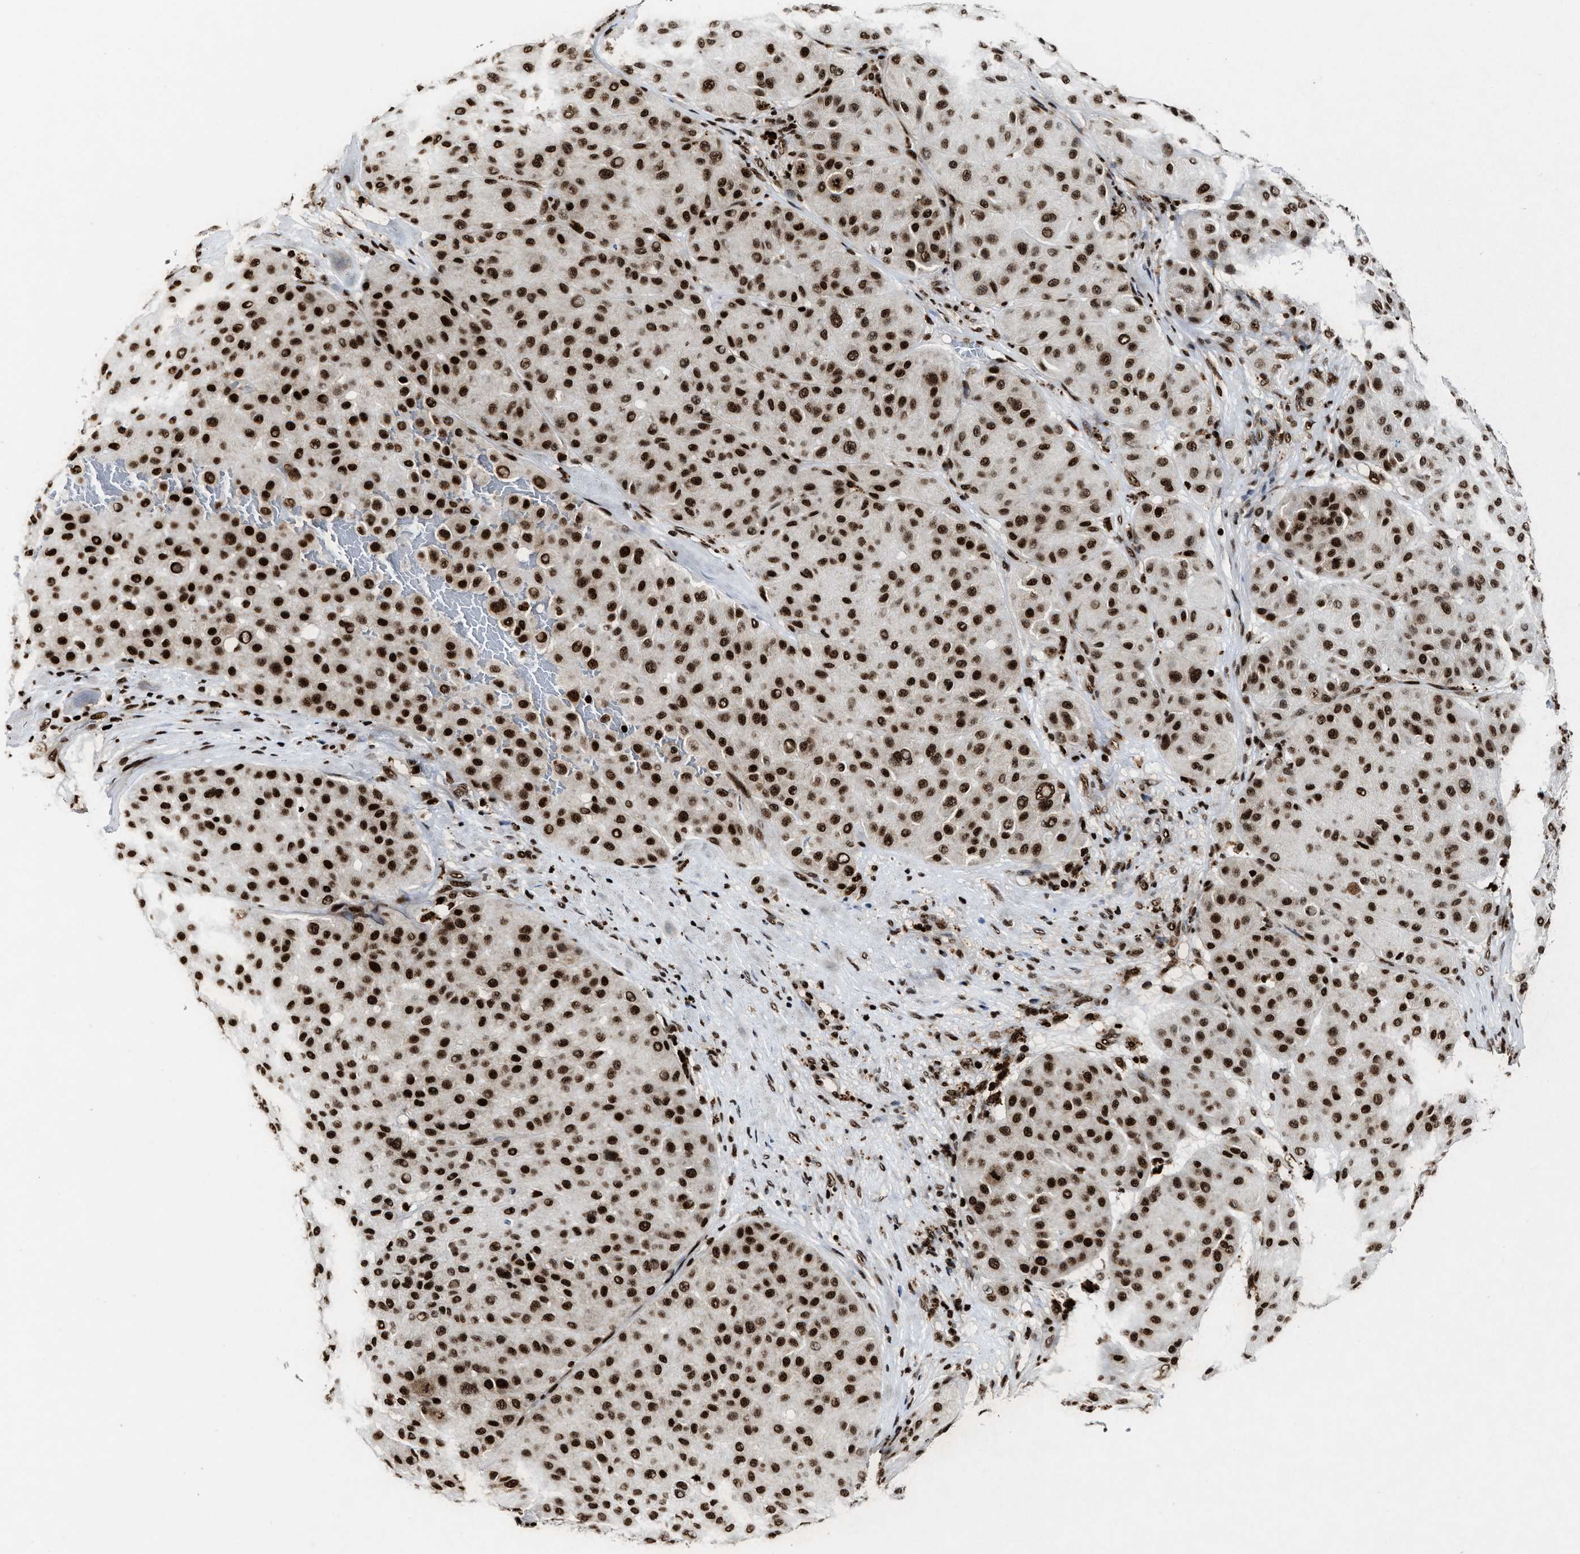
{"staining": {"intensity": "strong", "quantity": ">75%", "location": "nuclear"}, "tissue": "melanoma", "cell_type": "Tumor cells", "image_type": "cancer", "snomed": [{"axis": "morphology", "description": "Normal tissue, NOS"}, {"axis": "morphology", "description": "Malignant melanoma, Metastatic site"}, {"axis": "topography", "description": "Skin"}], "caption": "IHC photomicrograph of neoplastic tissue: malignant melanoma (metastatic site) stained using immunohistochemistry displays high levels of strong protein expression localized specifically in the nuclear of tumor cells, appearing as a nuclear brown color.", "gene": "ALYREF", "patient": {"sex": "male", "age": 41}}